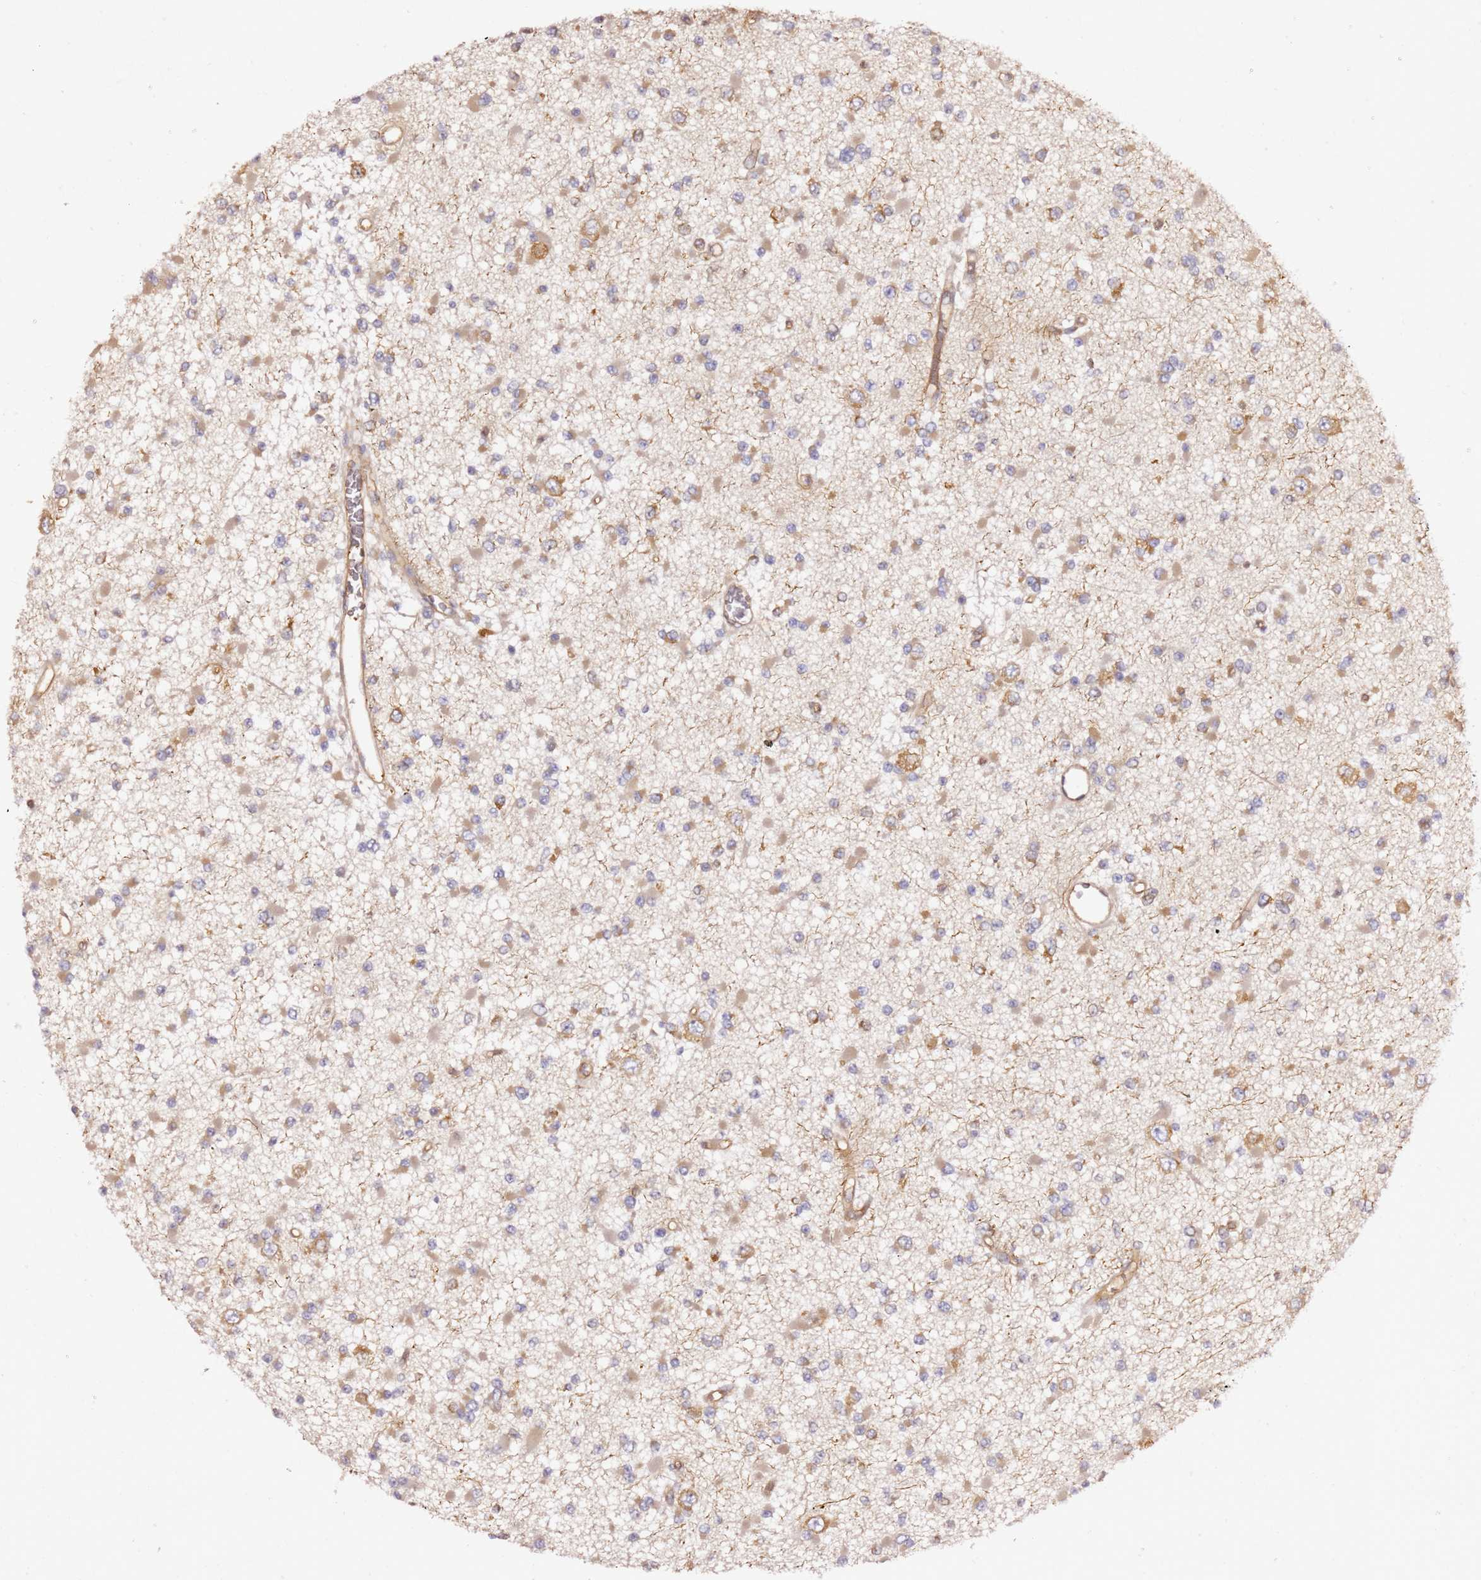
{"staining": {"intensity": "weak", "quantity": "<25%", "location": "cytoplasmic/membranous"}, "tissue": "glioma", "cell_type": "Tumor cells", "image_type": "cancer", "snomed": [{"axis": "morphology", "description": "Glioma, malignant, Low grade"}, {"axis": "topography", "description": "Brain"}], "caption": "Immunohistochemistry (IHC) micrograph of neoplastic tissue: malignant low-grade glioma stained with DAB (3,3'-diaminobenzidine) shows no significant protein staining in tumor cells.", "gene": "KIF7", "patient": {"sex": "female", "age": 22}}